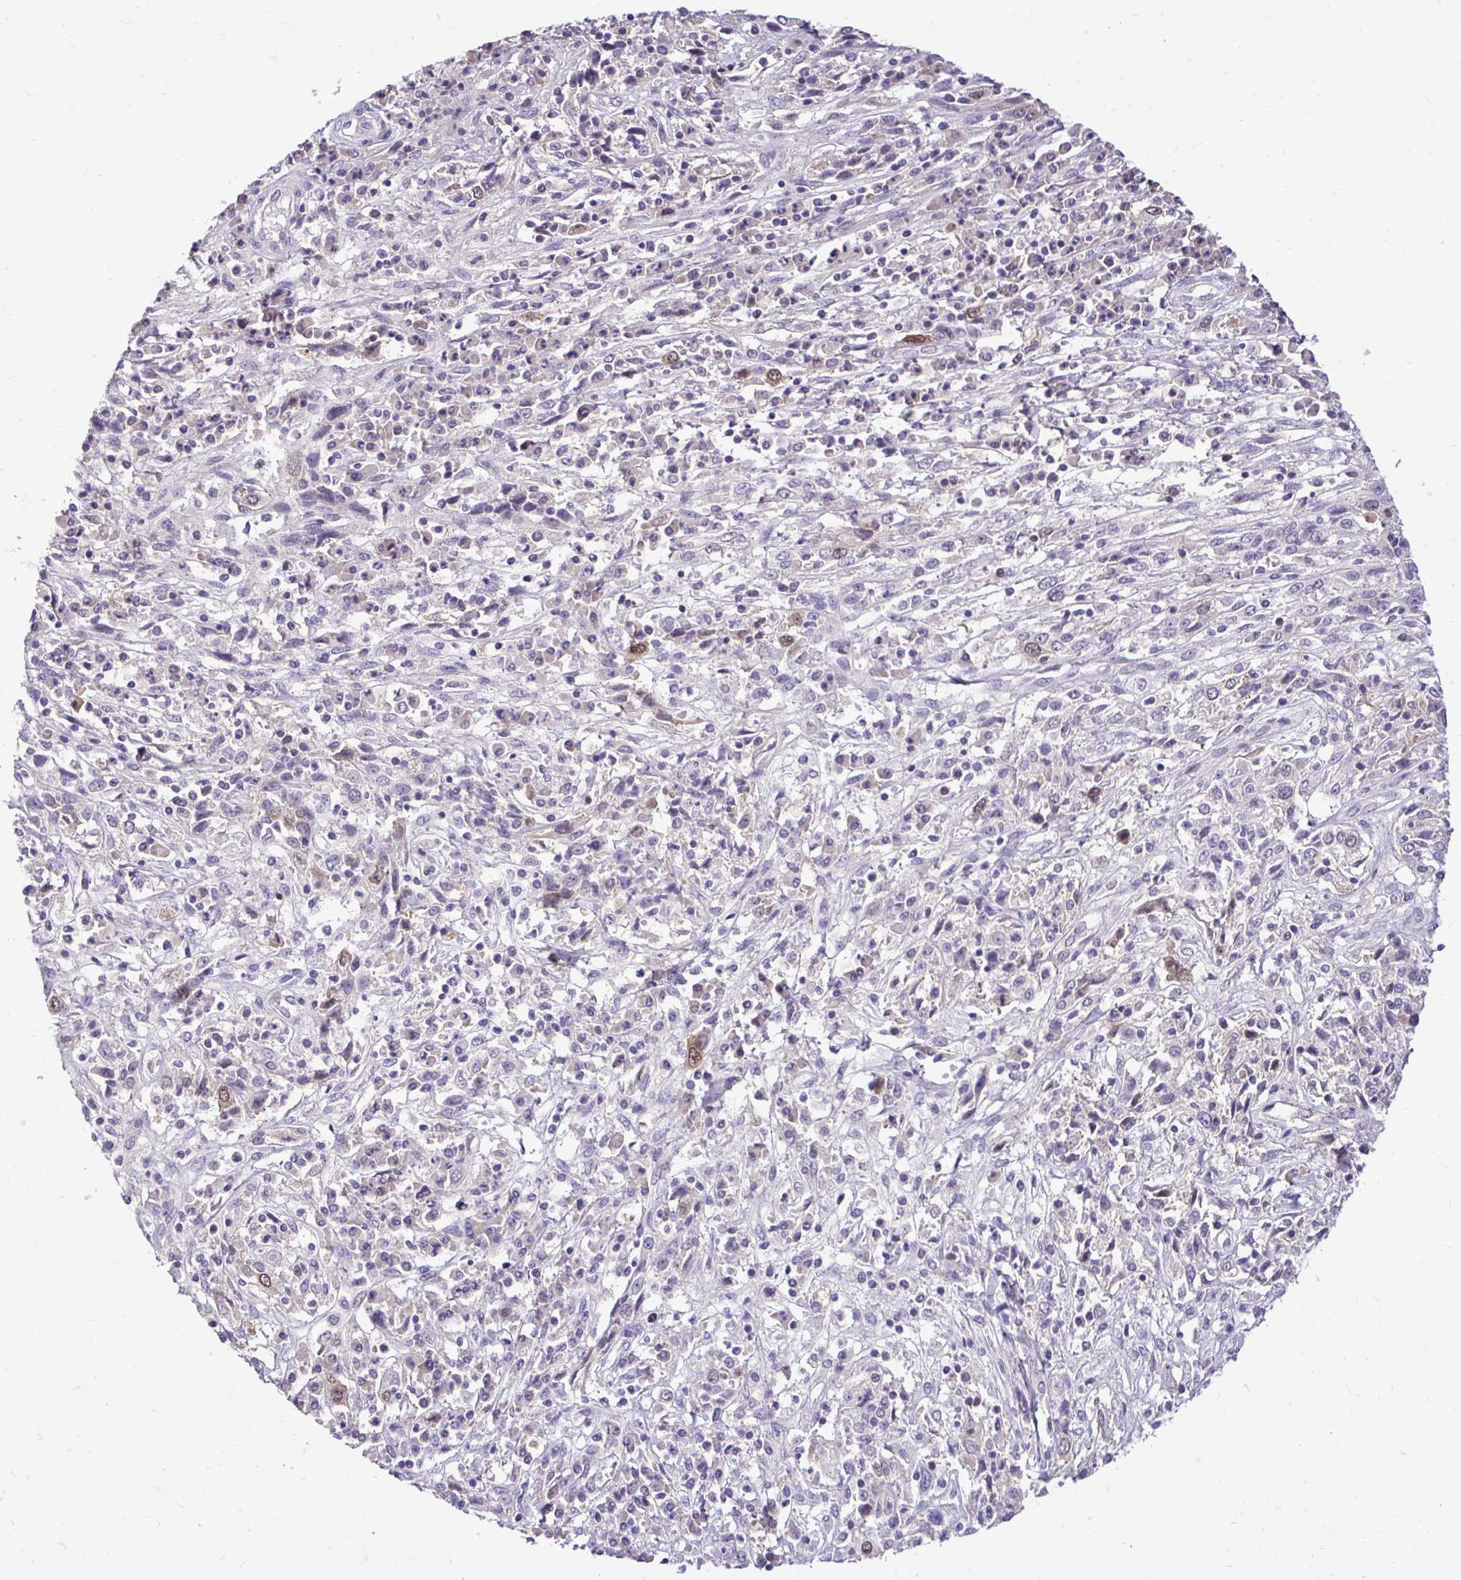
{"staining": {"intensity": "moderate", "quantity": "<25%", "location": "nuclear"}, "tissue": "cervical cancer", "cell_type": "Tumor cells", "image_type": "cancer", "snomed": [{"axis": "morphology", "description": "Adenocarcinoma, NOS"}, {"axis": "topography", "description": "Cervix"}], "caption": "Protein staining of cervical adenocarcinoma tissue reveals moderate nuclear positivity in approximately <25% of tumor cells.", "gene": "CDC20", "patient": {"sex": "female", "age": 40}}